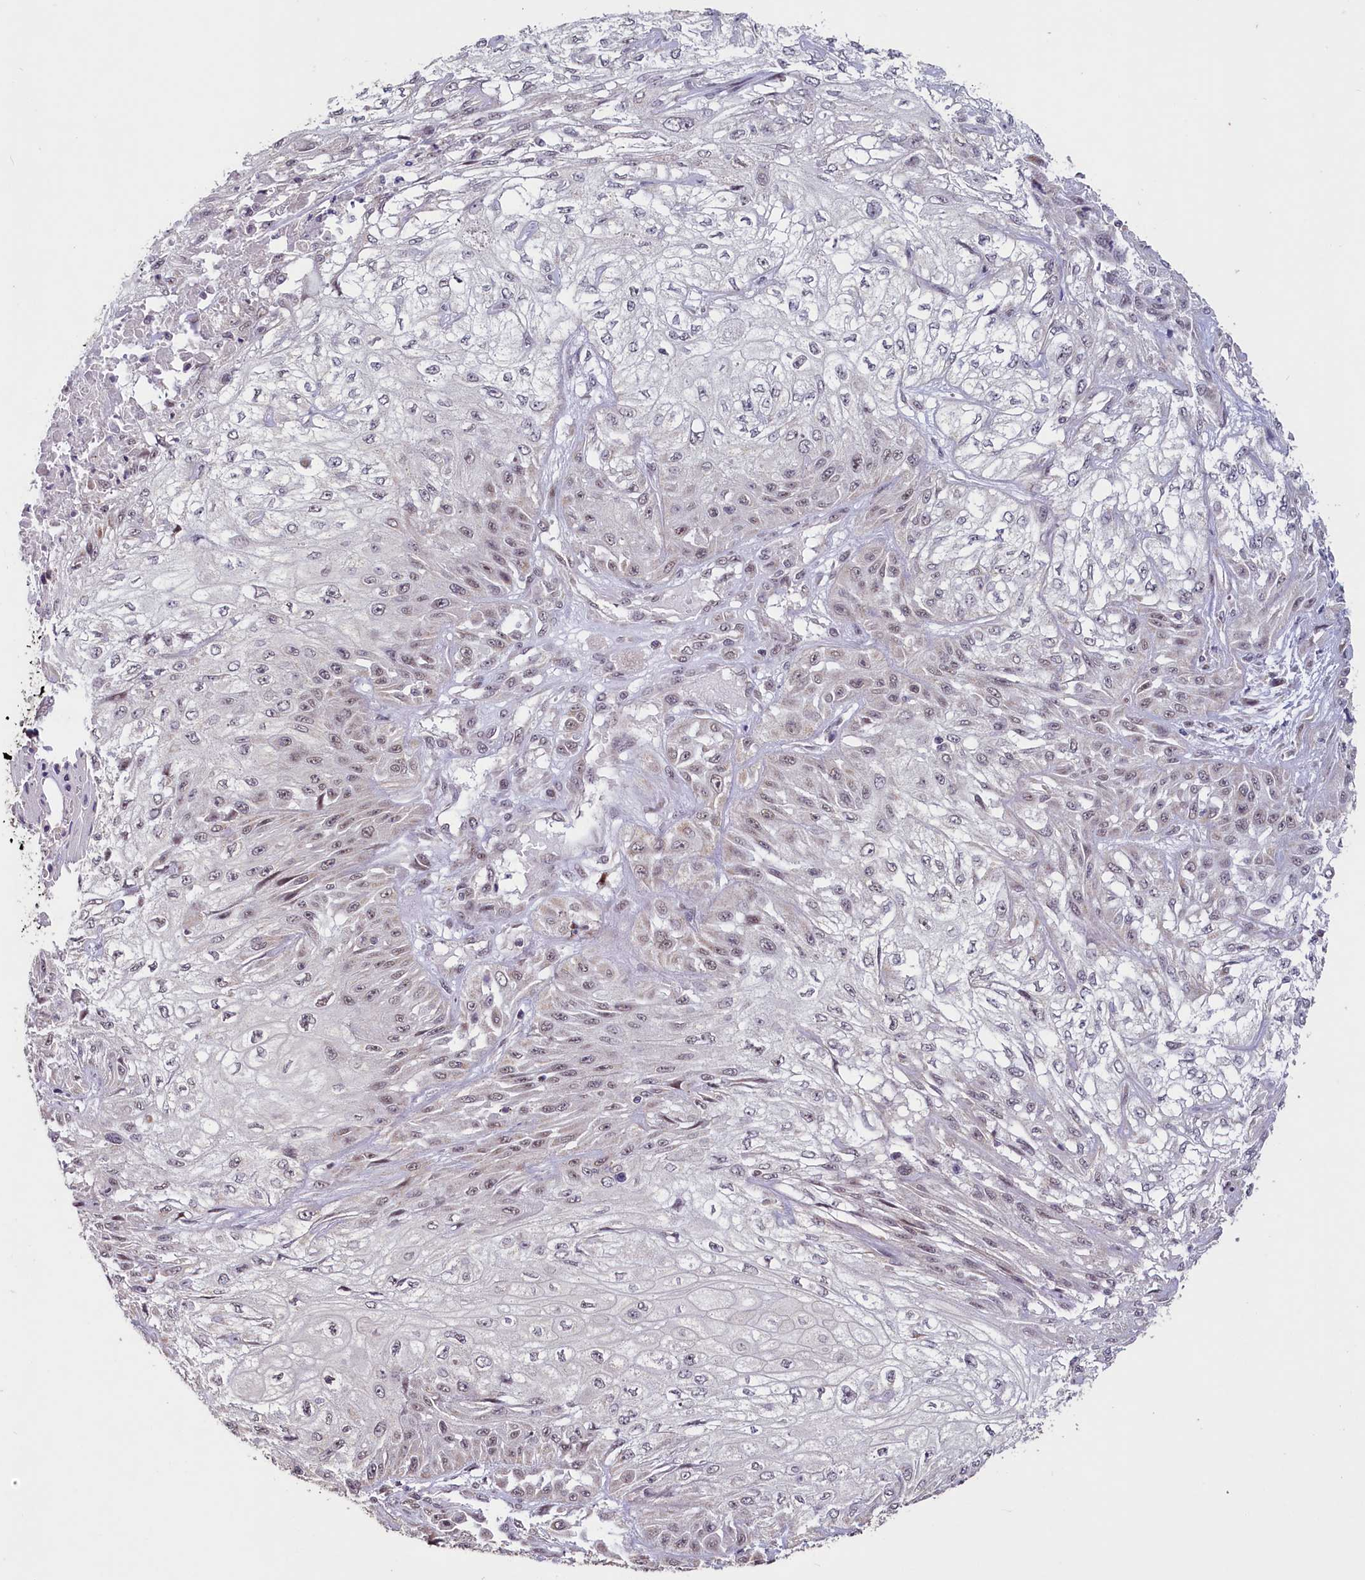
{"staining": {"intensity": "negative", "quantity": "none", "location": "none"}, "tissue": "skin cancer", "cell_type": "Tumor cells", "image_type": "cancer", "snomed": [{"axis": "morphology", "description": "Squamous cell carcinoma, NOS"}, {"axis": "morphology", "description": "Squamous cell carcinoma, metastatic, NOS"}, {"axis": "topography", "description": "Skin"}, {"axis": "topography", "description": "Lymph node"}], "caption": "Tumor cells show no significant protein expression in metastatic squamous cell carcinoma (skin).", "gene": "PDE6D", "patient": {"sex": "male", "age": 75}}